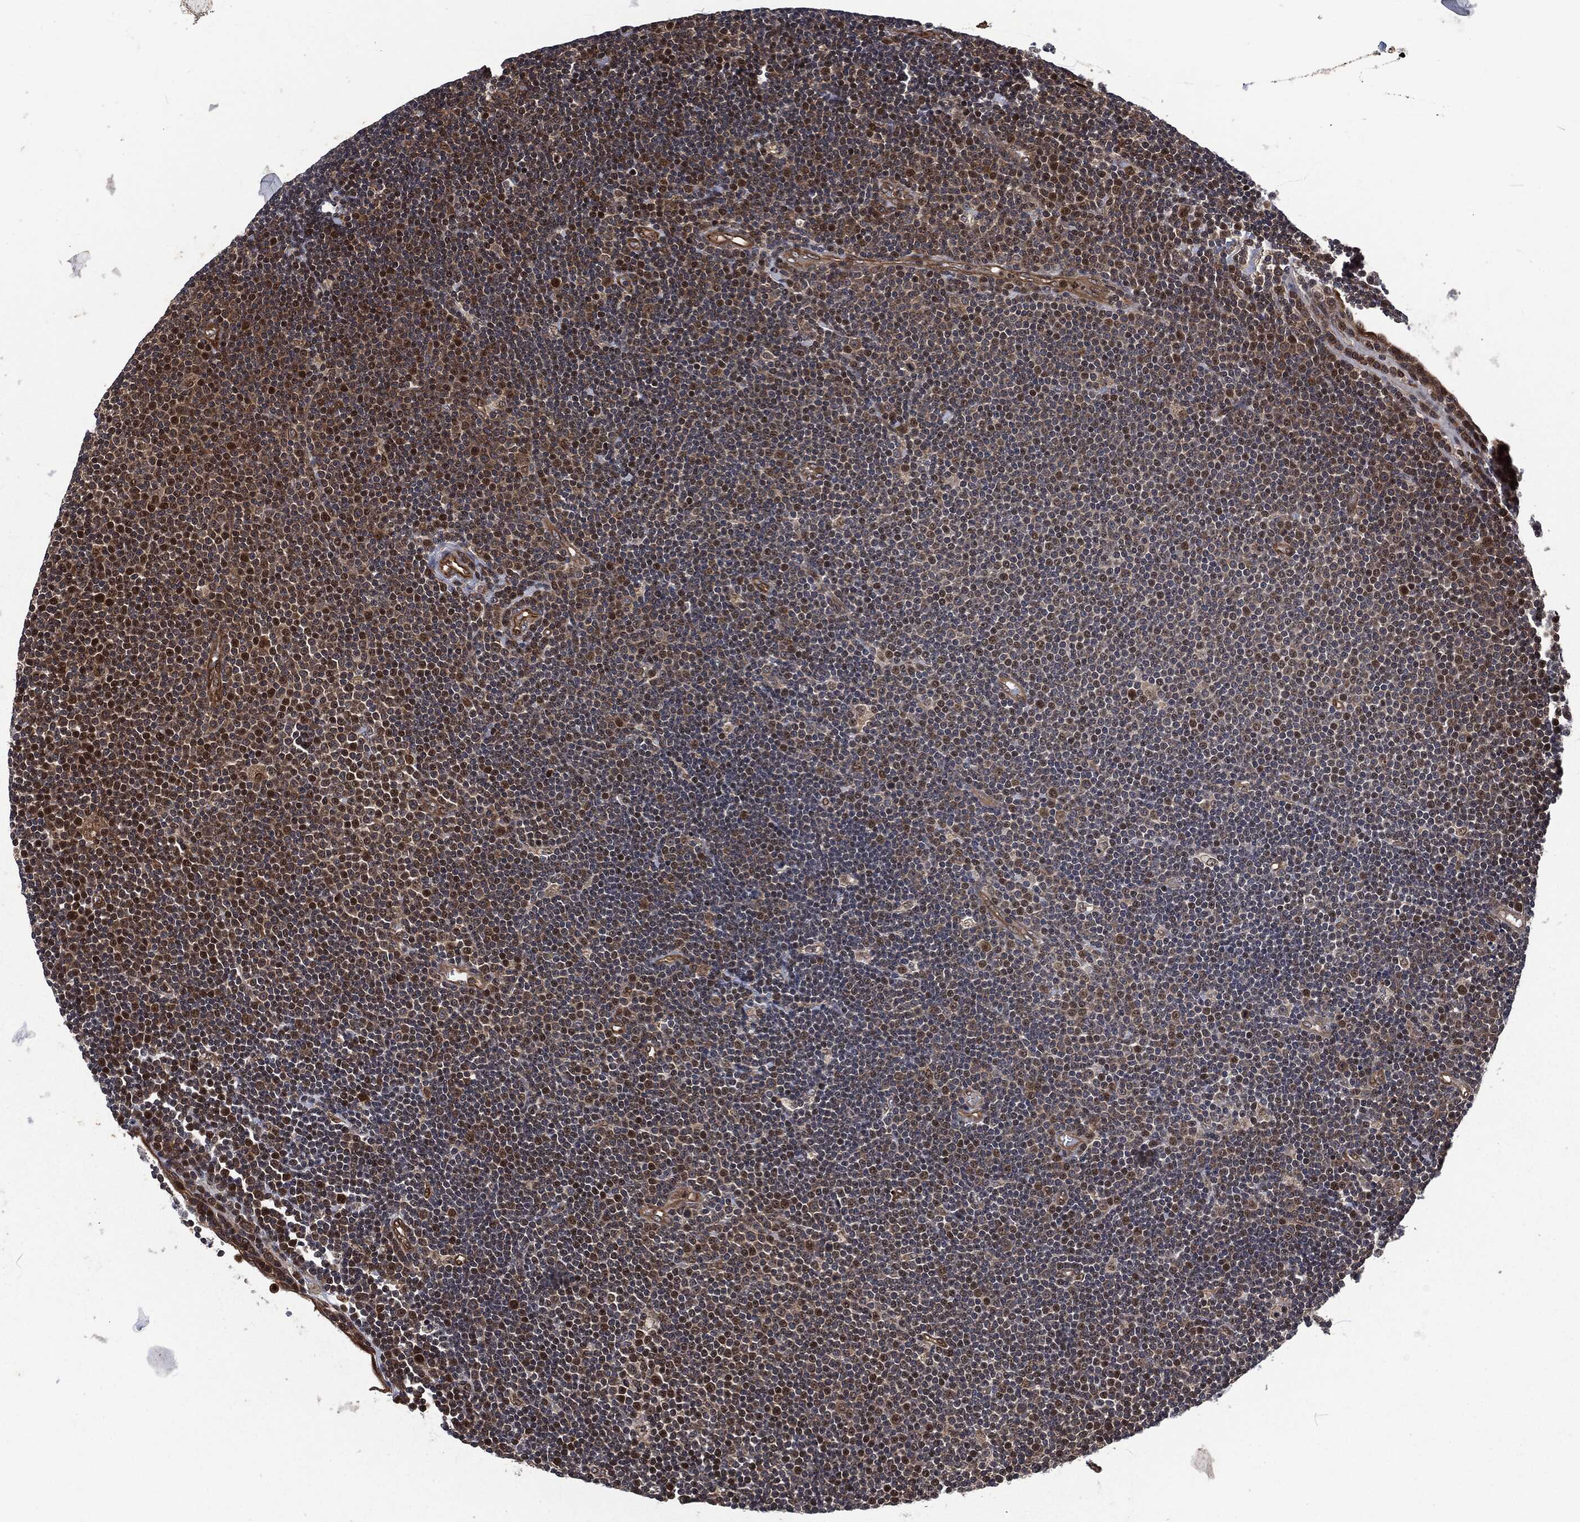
{"staining": {"intensity": "strong", "quantity": "<25%", "location": "cytoplasmic/membranous"}, "tissue": "lymphoma", "cell_type": "Tumor cells", "image_type": "cancer", "snomed": [{"axis": "morphology", "description": "Malignant lymphoma, non-Hodgkin's type, Low grade"}, {"axis": "topography", "description": "Brain"}], "caption": "Low-grade malignant lymphoma, non-Hodgkin's type stained for a protein (brown) displays strong cytoplasmic/membranous positive staining in approximately <25% of tumor cells.", "gene": "CMPK2", "patient": {"sex": "female", "age": 66}}